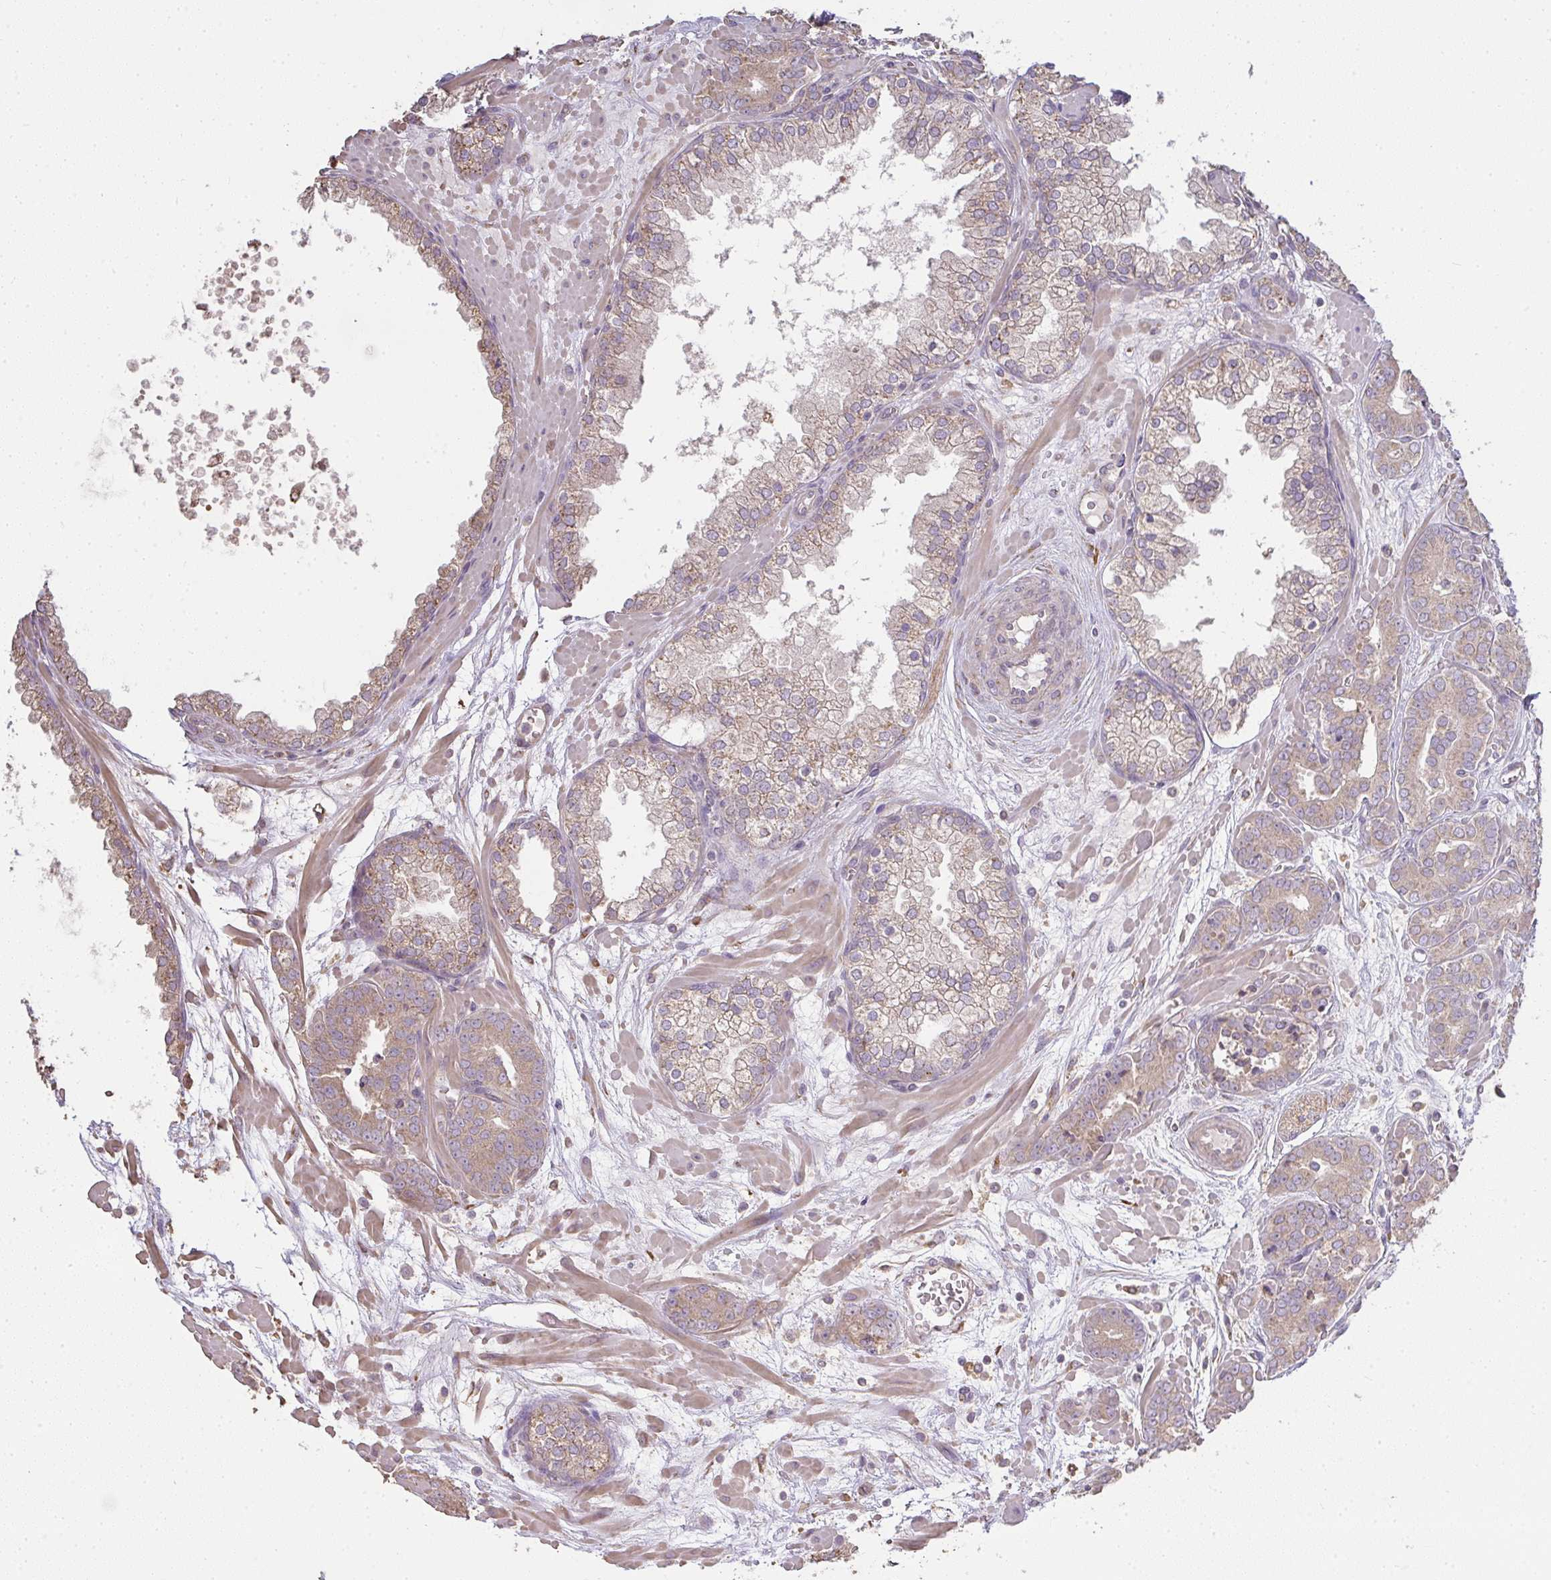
{"staining": {"intensity": "moderate", "quantity": ">75%", "location": "cytoplasmic/membranous"}, "tissue": "prostate cancer", "cell_type": "Tumor cells", "image_type": "cancer", "snomed": [{"axis": "morphology", "description": "Adenocarcinoma, High grade"}, {"axis": "topography", "description": "Prostate"}], "caption": "Immunohistochemistry (IHC) micrograph of neoplastic tissue: prostate cancer (adenocarcinoma (high-grade)) stained using immunohistochemistry reveals medium levels of moderate protein expression localized specifically in the cytoplasmic/membranous of tumor cells, appearing as a cytoplasmic/membranous brown color.", "gene": "BRINP3", "patient": {"sex": "male", "age": 66}}